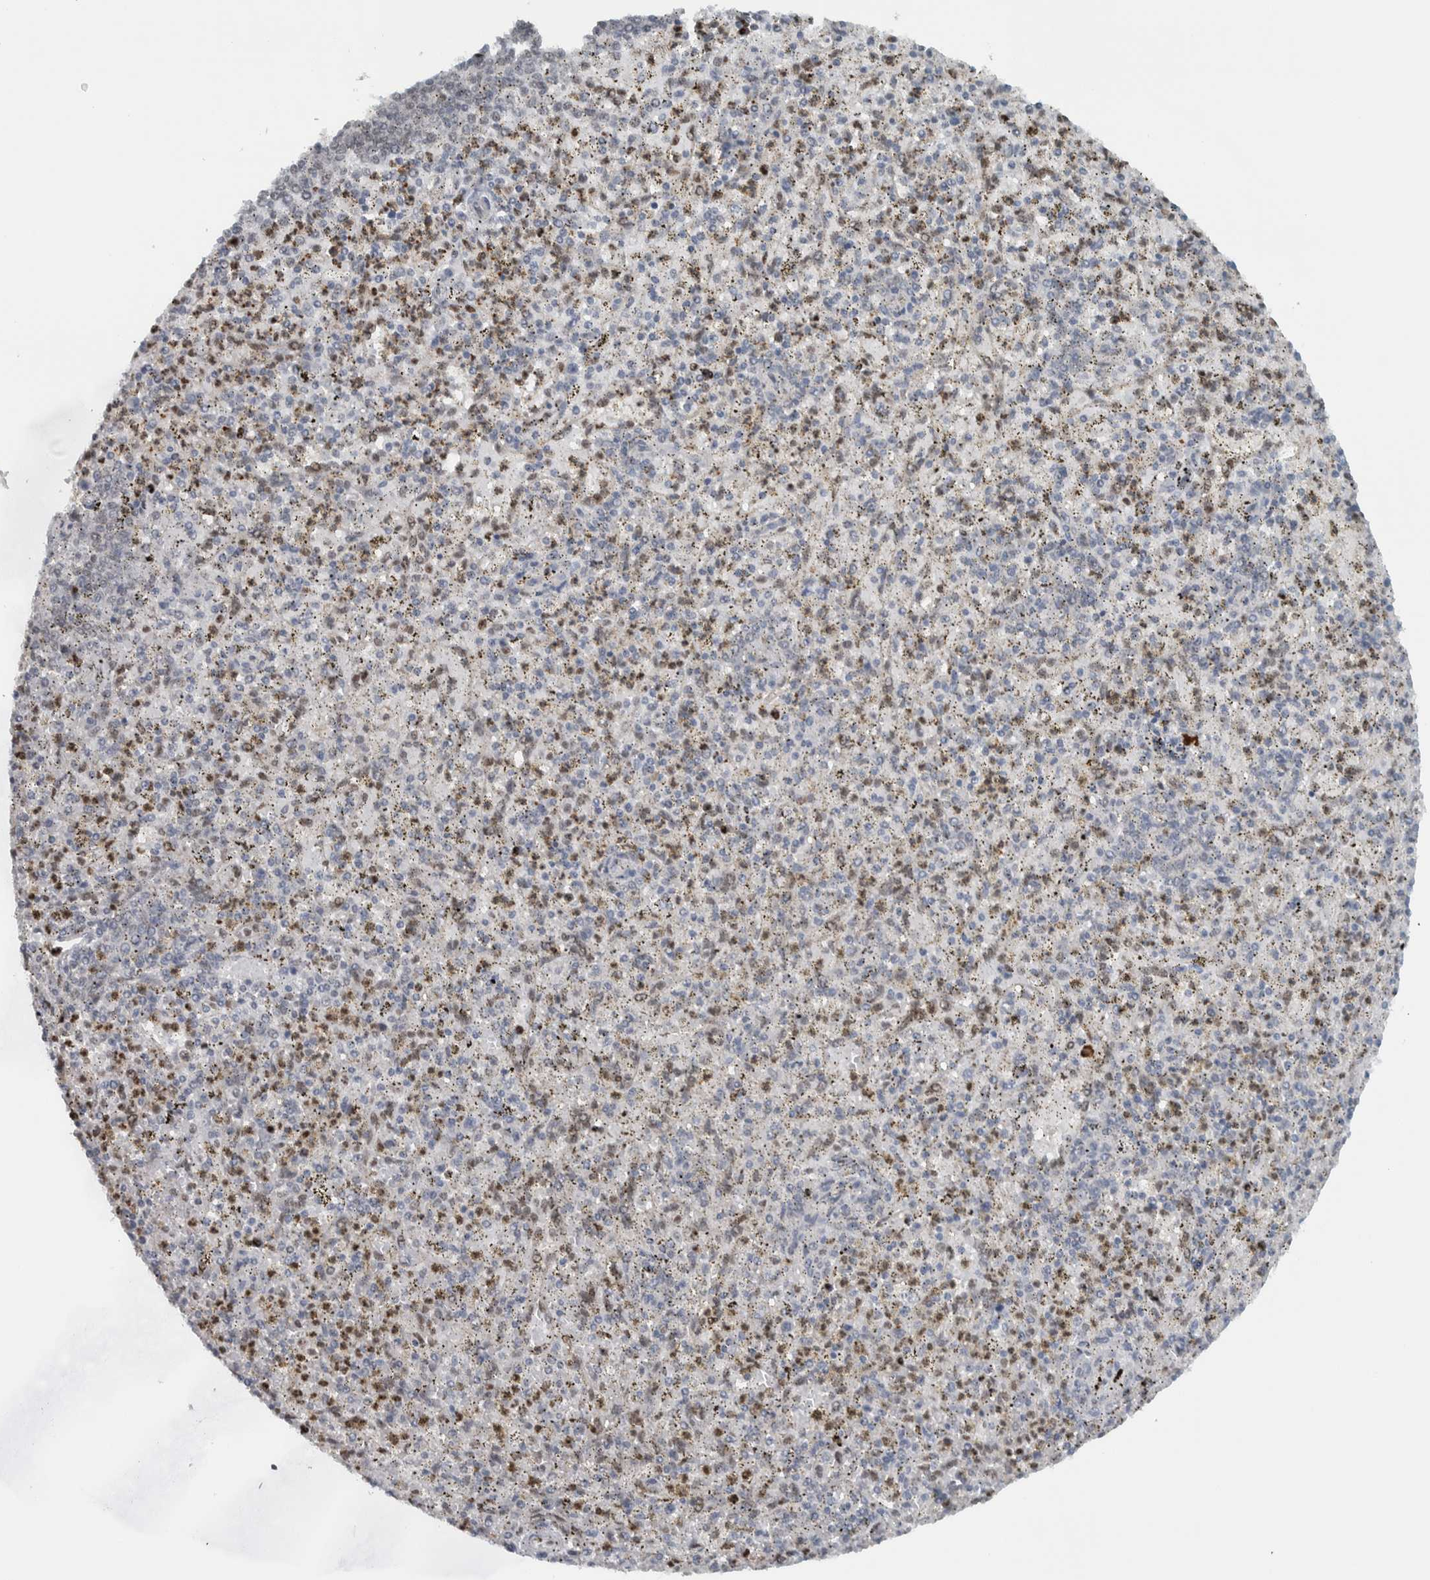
{"staining": {"intensity": "weak", "quantity": "25%-75%", "location": "nuclear"}, "tissue": "spleen", "cell_type": "Cells in red pulp", "image_type": "normal", "snomed": [{"axis": "morphology", "description": "Normal tissue, NOS"}, {"axis": "topography", "description": "Spleen"}], "caption": "Cells in red pulp exhibit low levels of weak nuclear positivity in approximately 25%-75% of cells in benign spleen.", "gene": "ADPRM", "patient": {"sex": "male", "age": 72}}